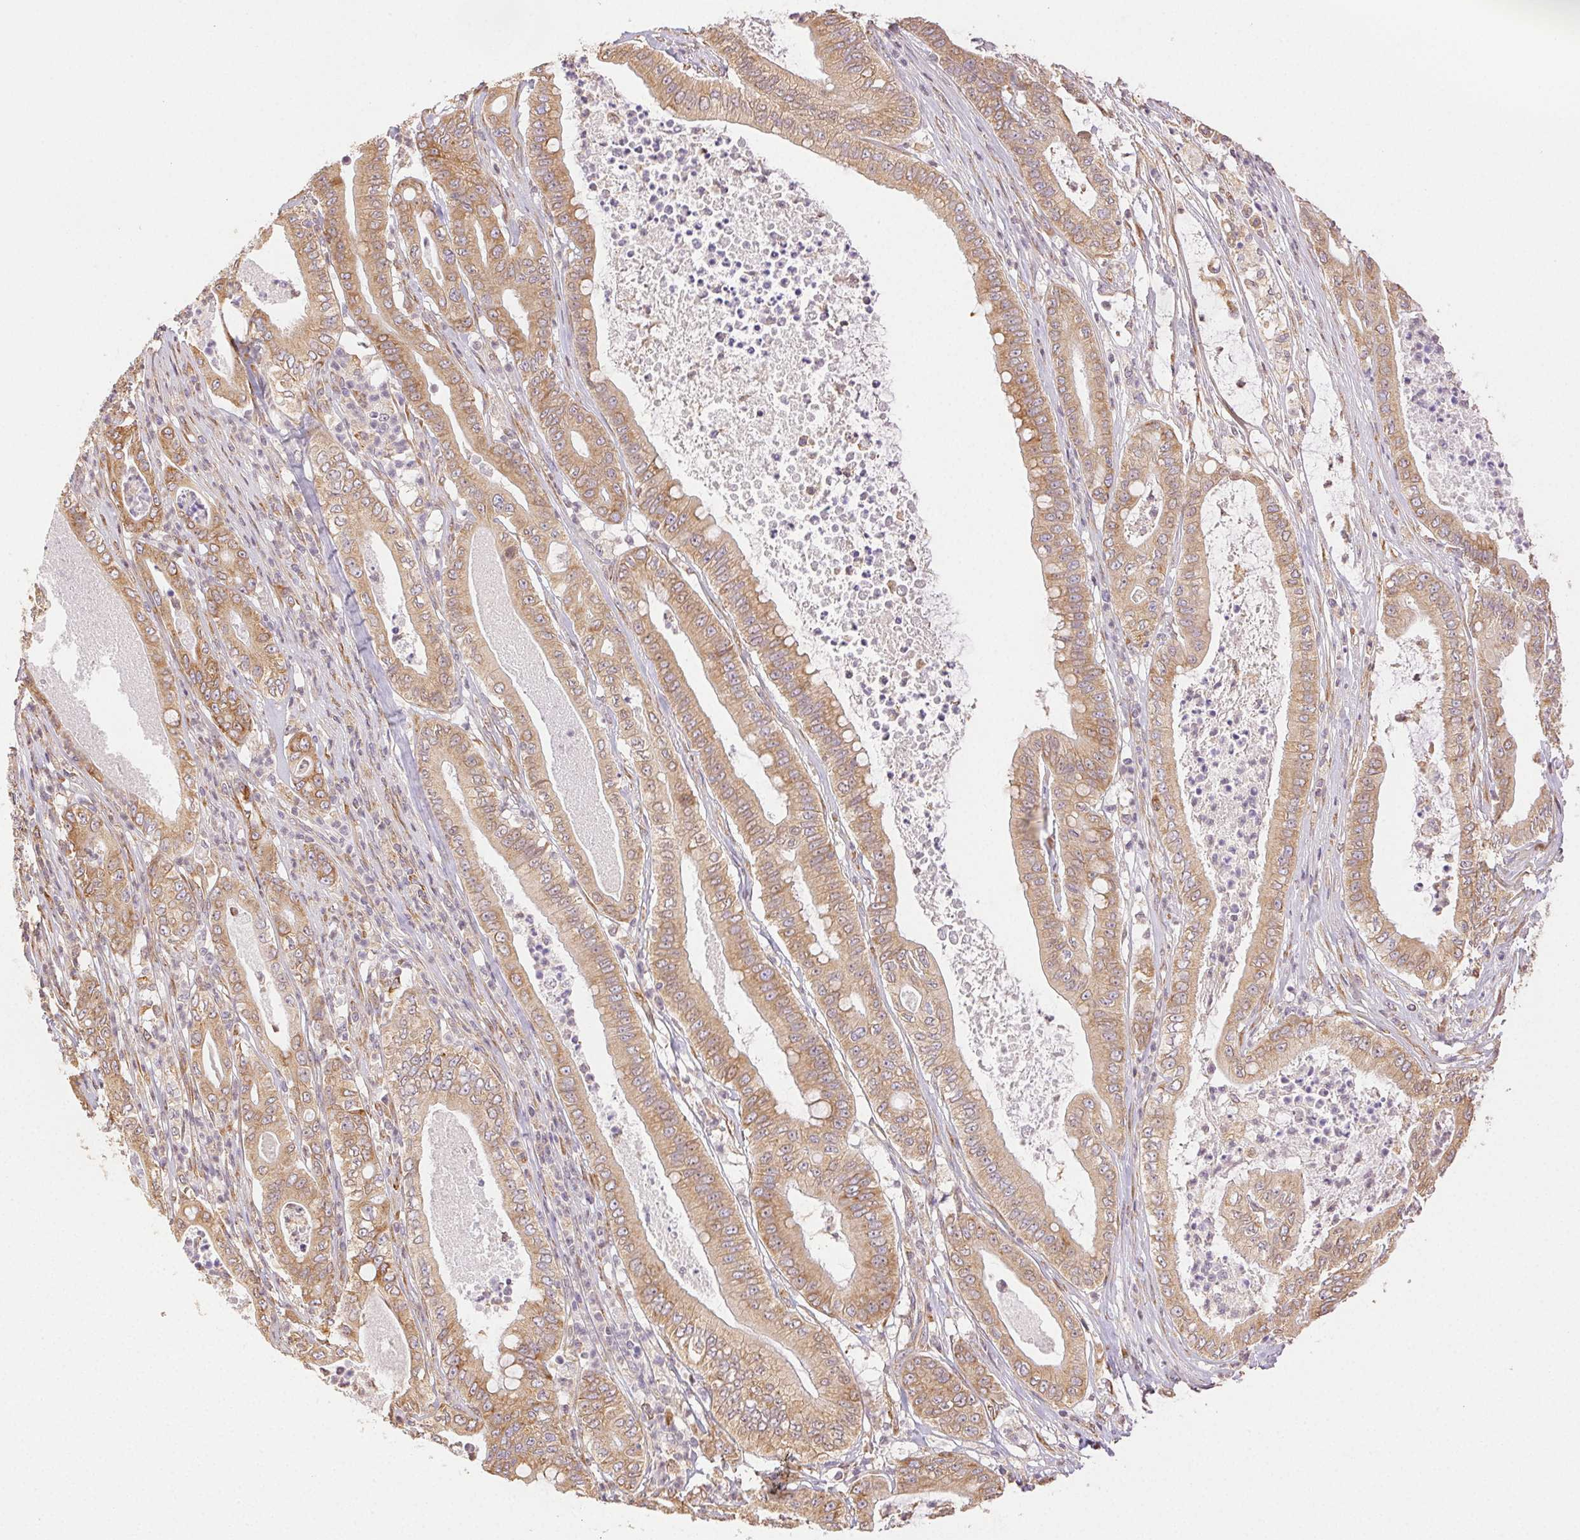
{"staining": {"intensity": "moderate", "quantity": ">75%", "location": "cytoplasmic/membranous"}, "tissue": "pancreatic cancer", "cell_type": "Tumor cells", "image_type": "cancer", "snomed": [{"axis": "morphology", "description": "Adenocarcinoma, NOS"}, {"axis": "topography", "description": "Pancreas"}], "caption": "A medium amount of moderate cytoplasmic/membranous expression is present in about >75% of tumor cells in pancreatic cancer tissue.", "gene": "ENTREP1", "patient": {"sex": "male", "age": 71}}